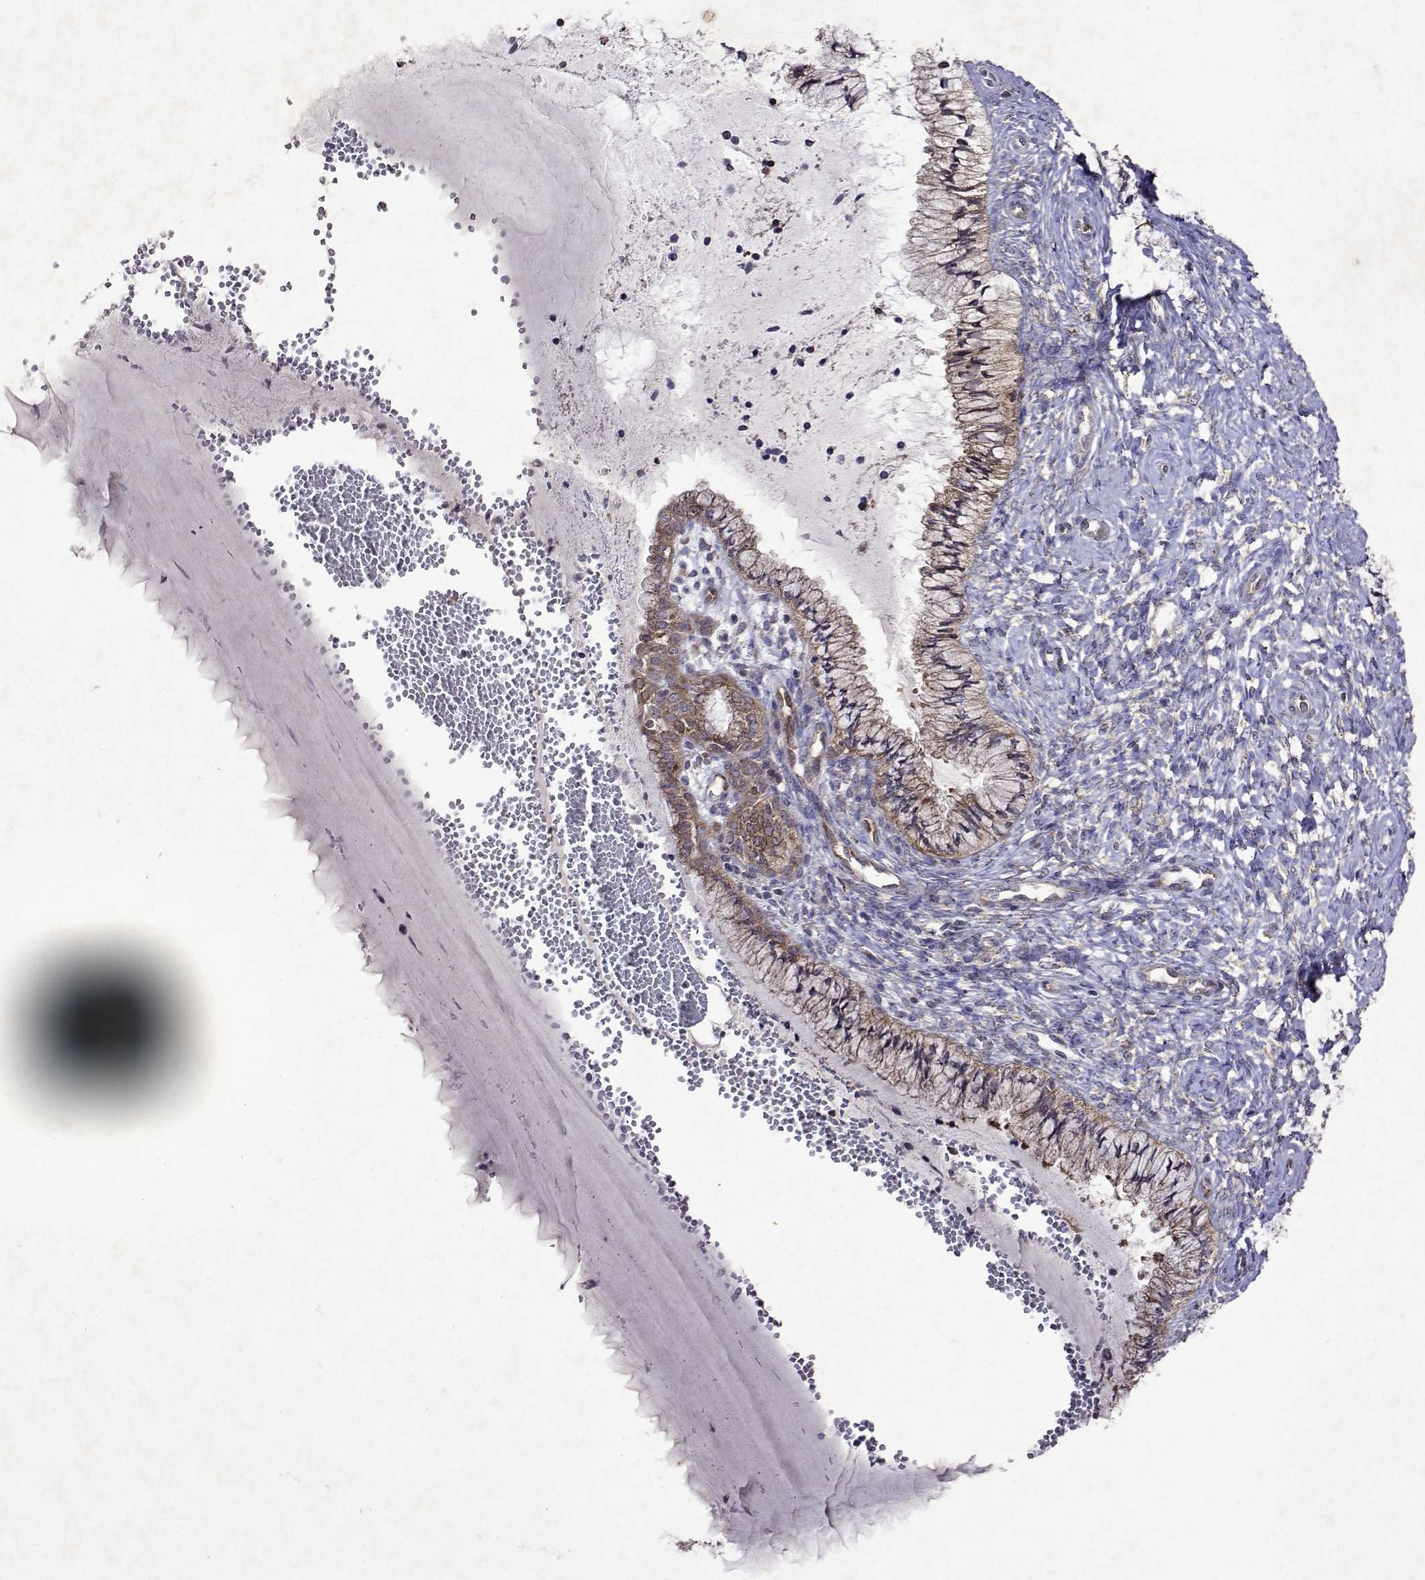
{"staining": {"intensity": "weak", "quantity": ">75%", "location": "cytoplasmic/membranous"}, "tissue": "cervix", "cell_type": "Glandular cells", "image_type": "normal", "snomed": [{"axis": "morphology", "description": "Normal tissue, NOS"}, {"axis": "topography", "description": "Cervix"}], "caption": "Human cervix stained with a brown dye displays weak cytoplasmic/membranous positive expression in approximately >75% of glandular cells.", "gene": "TARBP2", "patient": {"sex": "female", "age": 37}}